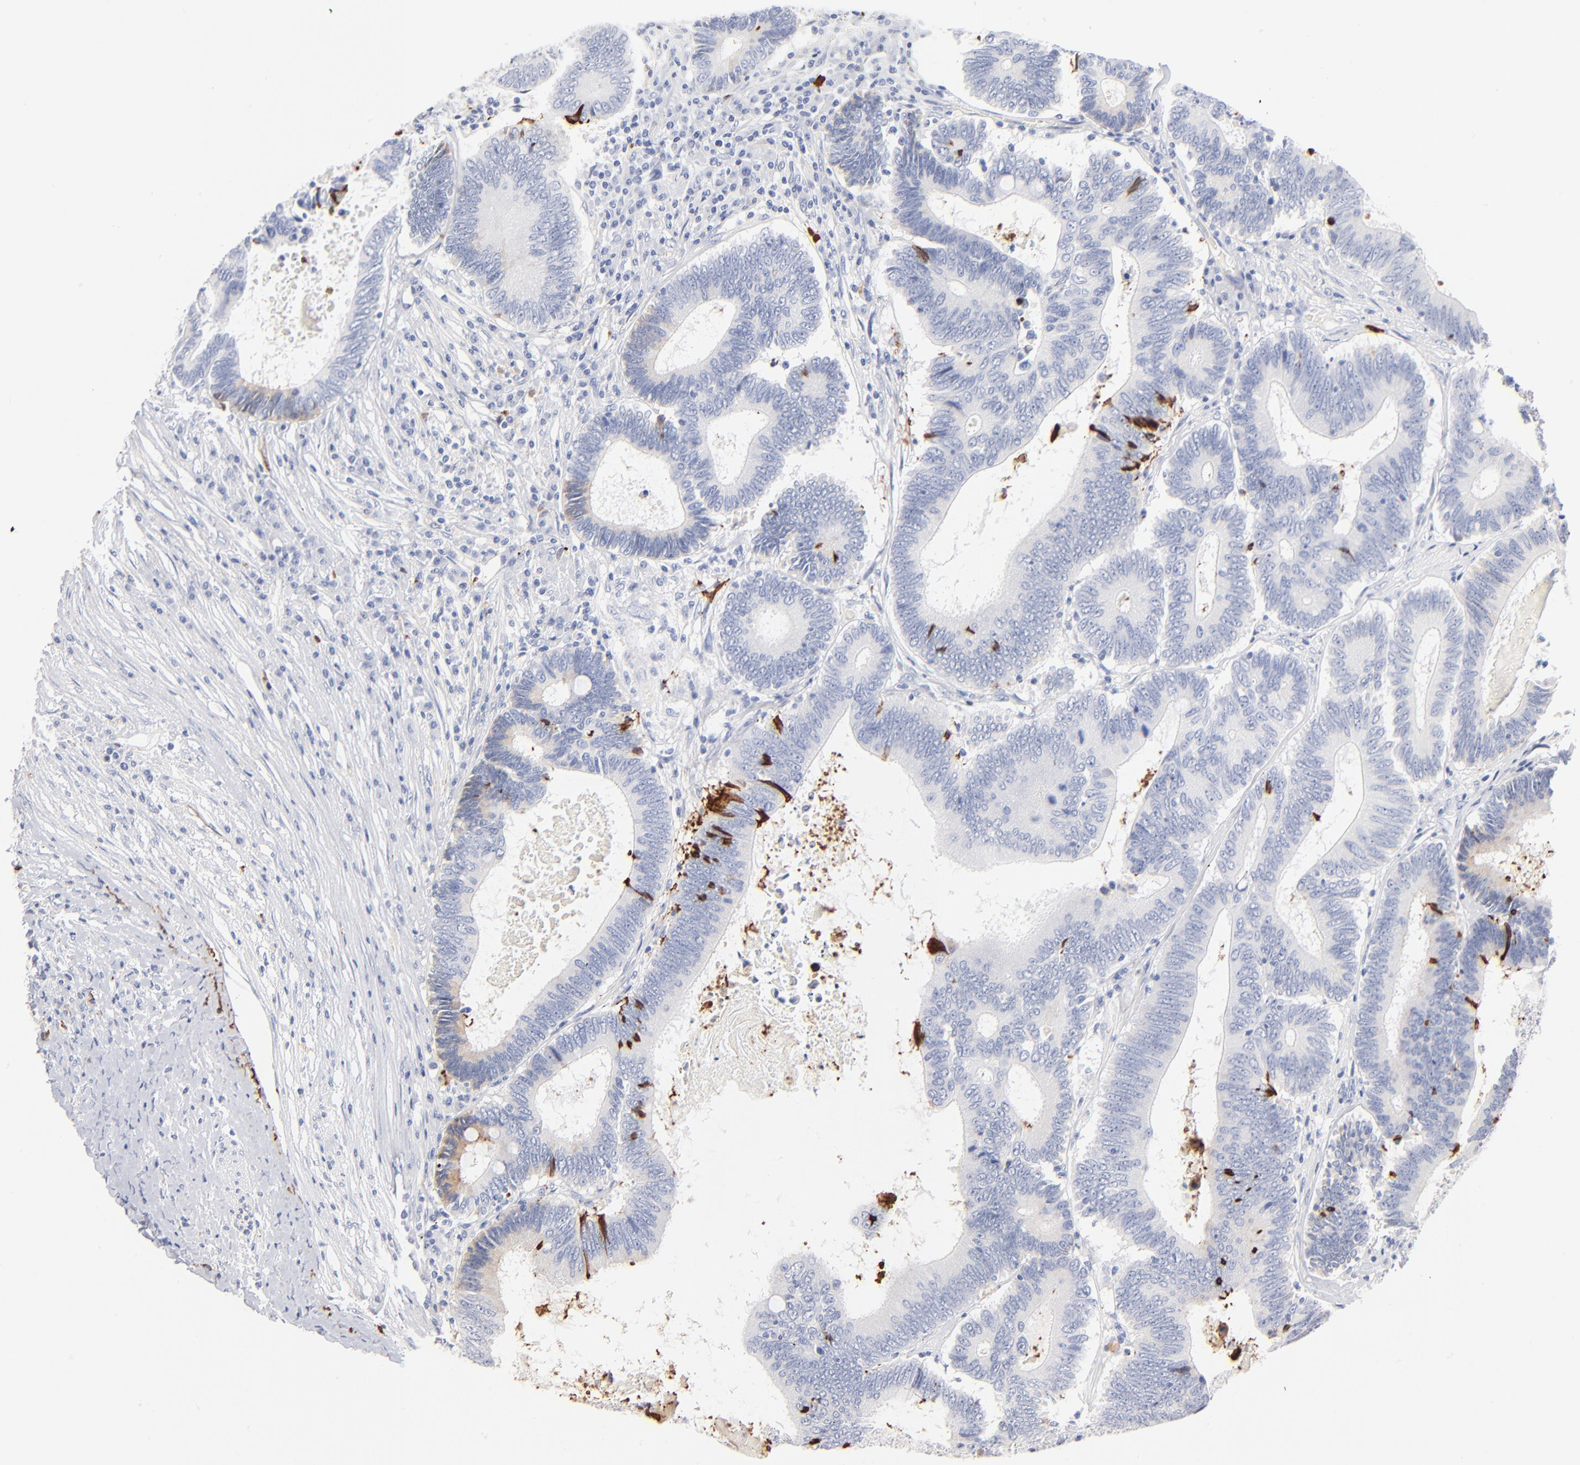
{"staining": {"intensity": "negative", "quantity": "none", "location": "none"}, "tissue": "colorectal cancer", "cell_type": "Tumor cells", "image_type": "cancer", "snomed": [{"axis": "morphology", "description": "Adenocarcinoma, NOS"}, {"axis": "topography", "description": "Colon"}], "caption": "Immunohistochemistry photomicrograph of human colorectal adenocarcinoma stained for a protein (brown), which demonstrates no positivity in tumor cells. (Immunohistochemistry, brightfield microscopy, high magnification).", "gene": "APOH", "patient": {"sex": "female", "age": 78}}